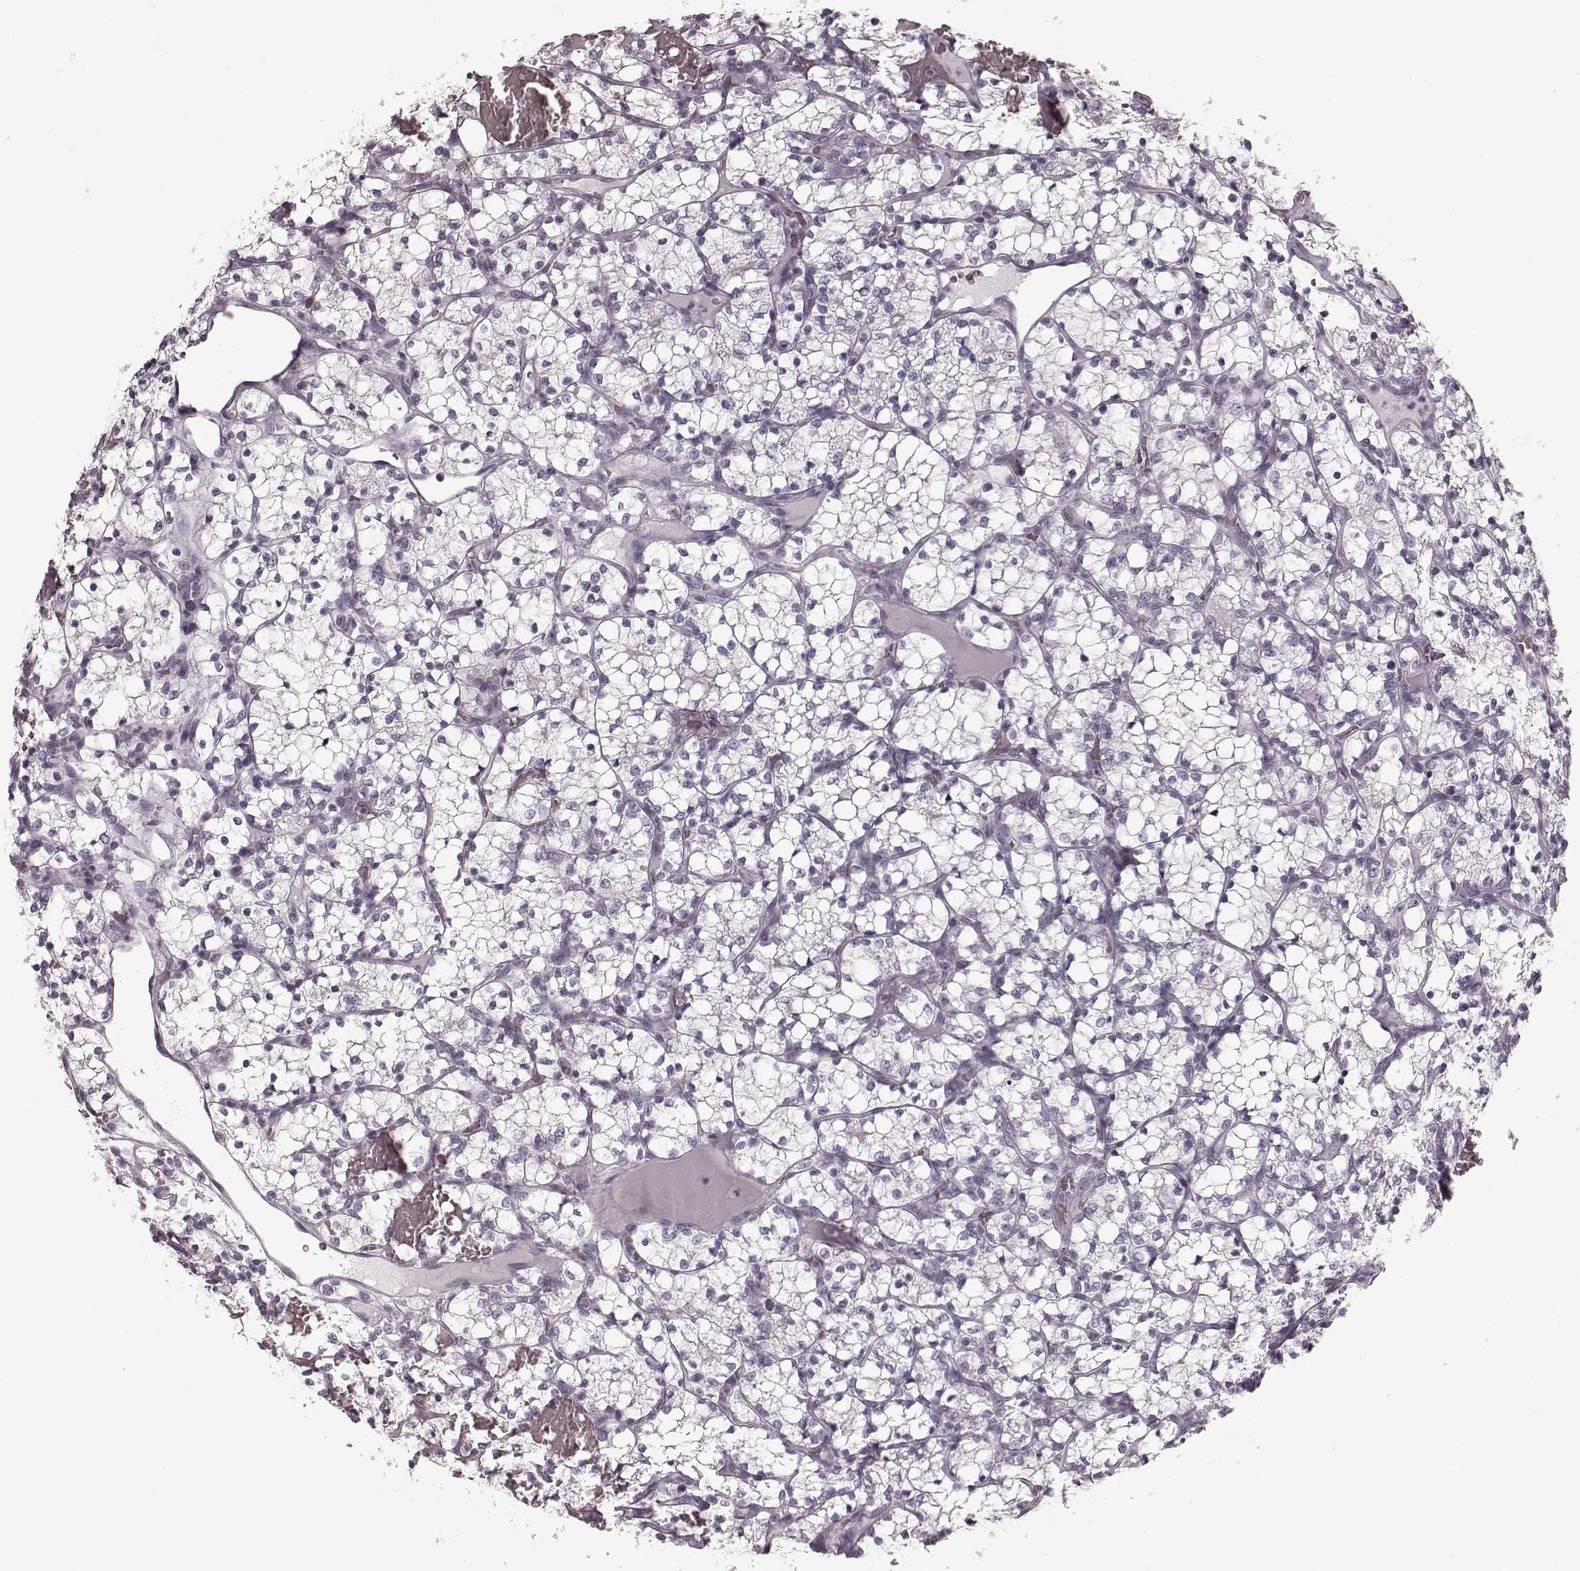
{"staining": {"intensity": "negative", "quantity": "none", "location": "none"}, "tissue": "renal cancer", "cell_type": "Tumor cells", "image_type": "cancer", "snomed": [{"axis": "morphology", "description": "Adenocarcinoma, NOS"}, {"axis": "topography", "description": "Kidney"}], "caption": "DAB (3,3'-diaminobenzidine) immunohistochemical staining of renal adenocarcinoma shows no significant positivity in tumor cells.", "gene": "TRPM1", "patient": {"sex": "female", "age": 69}}